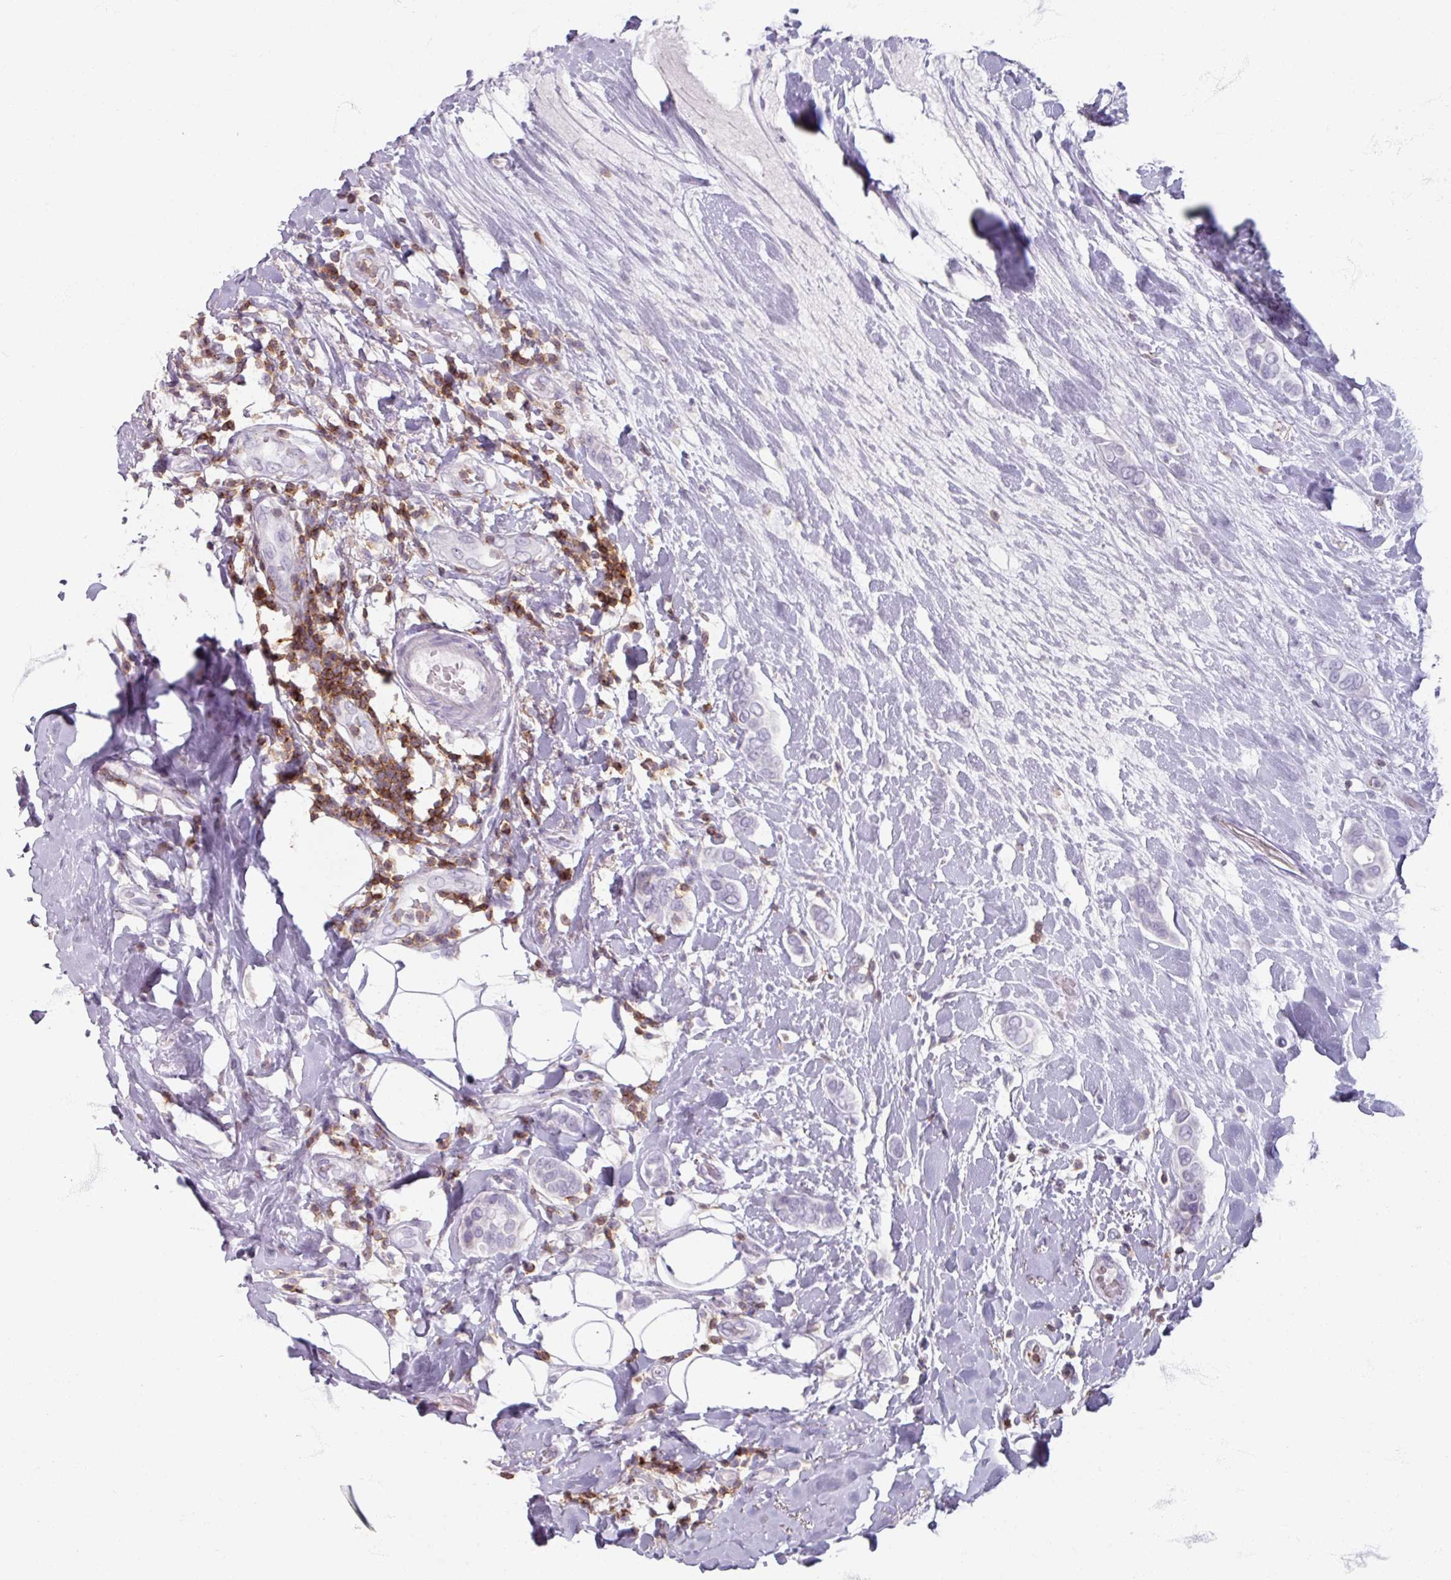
{"staining": {"intensity": "negative", "quantity": "none", "location": "none"}, "tissue": "breast cancer", "cell_type": "Tumor cells", "image_type": "cancer", "snomed": [{"axis": "morphology", "description": "Lobular carcinoma"}, {"axis": "topography", "description": "Breast"}], "caption": "Breast cancer was stained to show a protein in brown. There is no significant expression in tumor cells.", "gene": "PTPRC", "patient": {"sex": "female", "age": 51}}